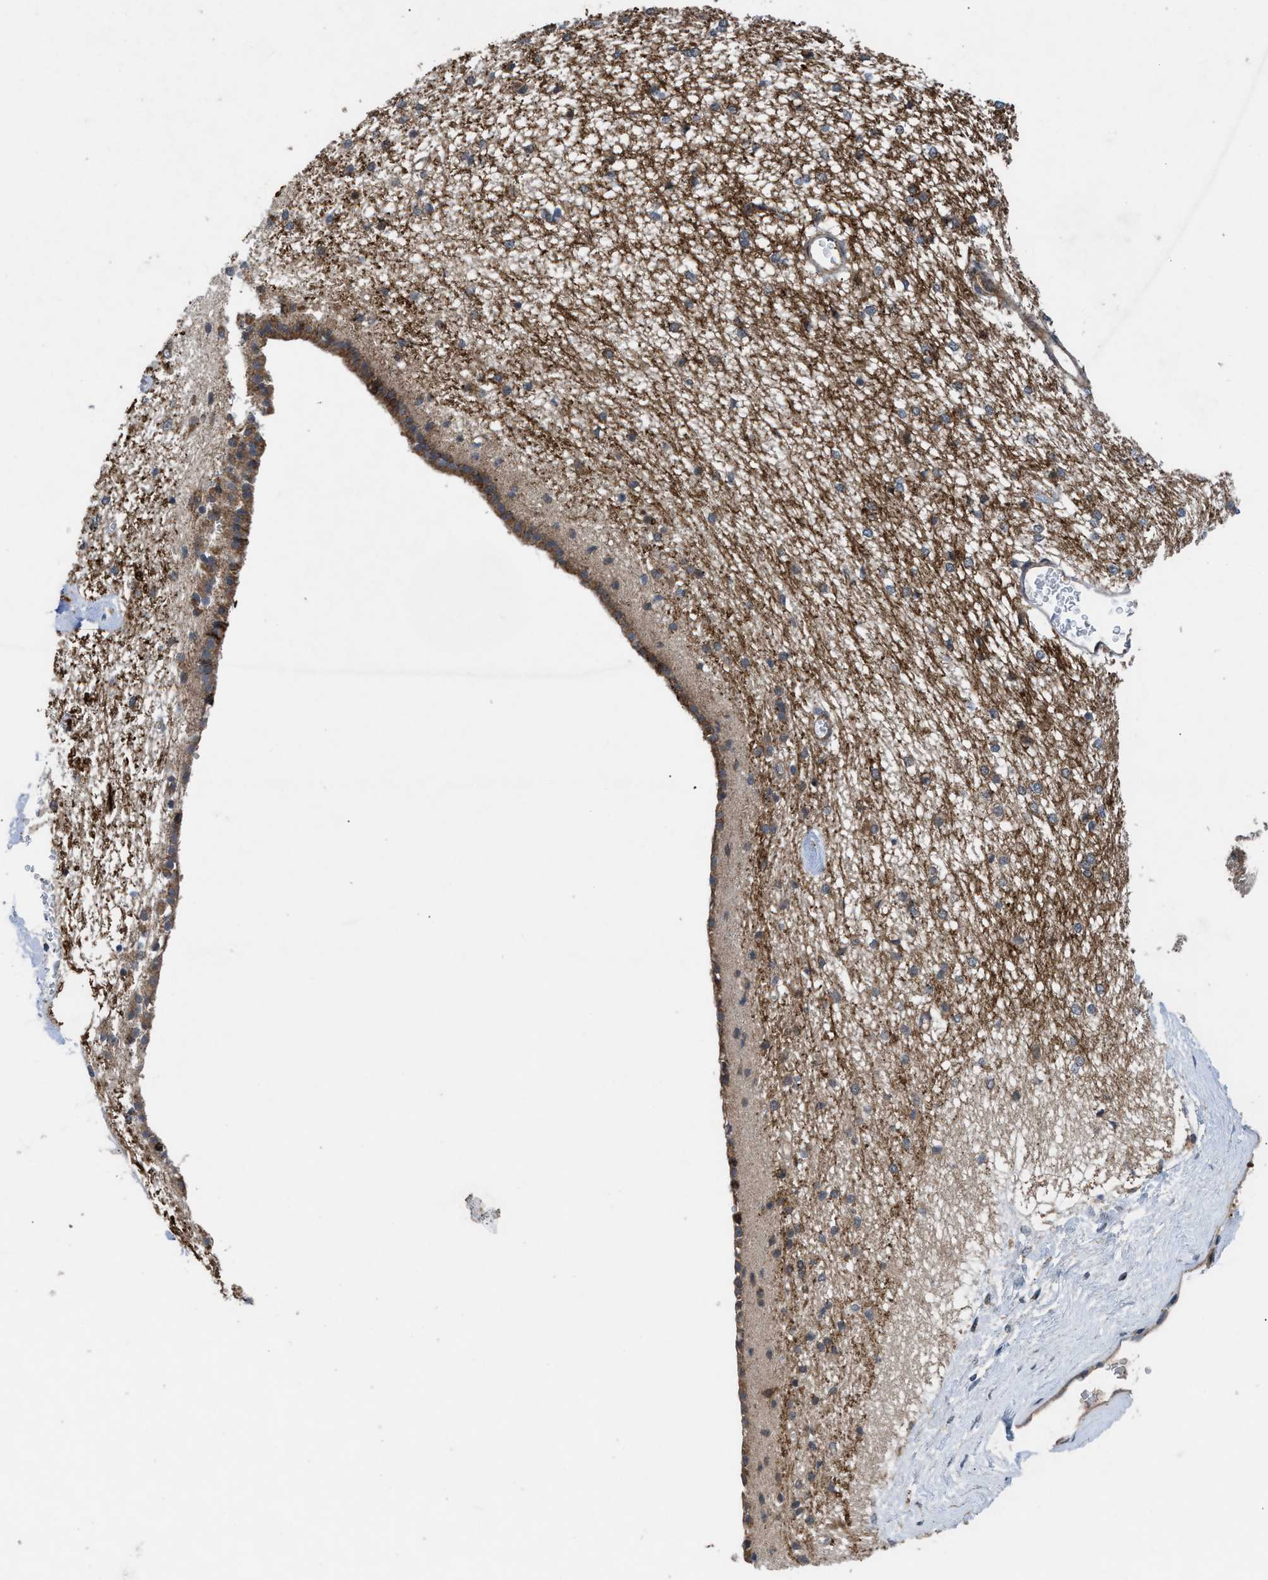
{"staining": {"intensity": "moderate", "quantity": "25%-75%", "location": "cytoplasmic/membranous"}, "tissue": "caudate", "cell_type": "Glial cells", "image_type": "normal", "snomed": [{"axis": "morphology", "description": "Normal tissue, NOS"}, {"axis": "topography", "description": "Lateral ventricle wall"}], "caption": "Immunohistochemical staining of benign human caudate demonstrates medium levels of moderate cytoplasmic/membranous positivity in approximately 25%-75% of glial cells.", "gene": "AP3M2", "patient": {"sex": "female", "age": 19}}